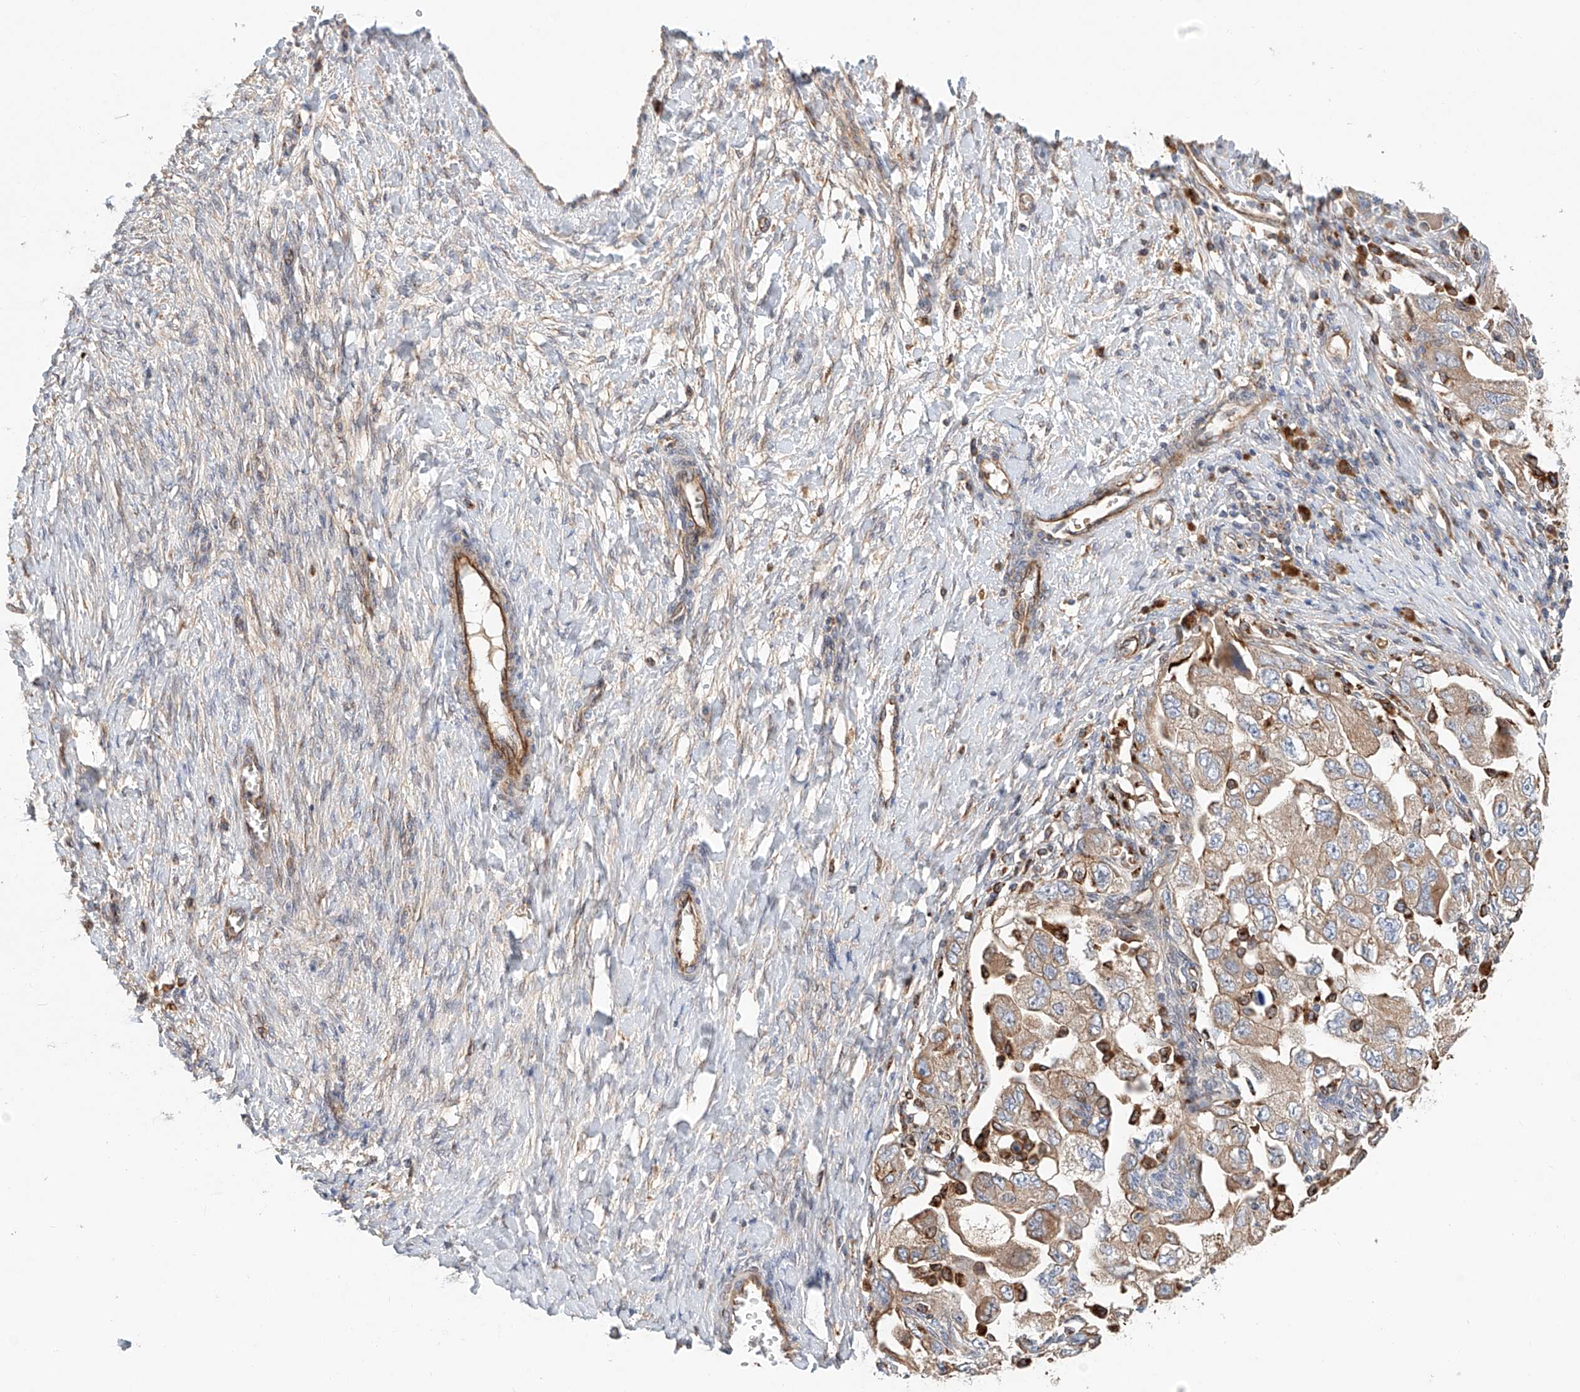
{"staining": {"intensity": "weak", "quantity": ">75%", "location": "cytoplasmic/membranous"}, "tissue": "ovarian cancer", "cell_type": "Tumor cells", "image_type": "cancer", "snomed": [{"axis": "morphology", "description": "Carcinoma, NOS"}, {"axis": "morphology", "description": "Cystadenocarcinoma, serous, NOS"}, {"axis": "topography", "description": "Ovary"}], "caption": "IHC micrograph of ovarian cancer stained for a protein (brown), which reveals low levels of weak cytoplasmic/membranous positivity in approximately >75% of tumor cells.", "gene": "HGSNAT", "patient": {"sex": "female", "age": 69}}